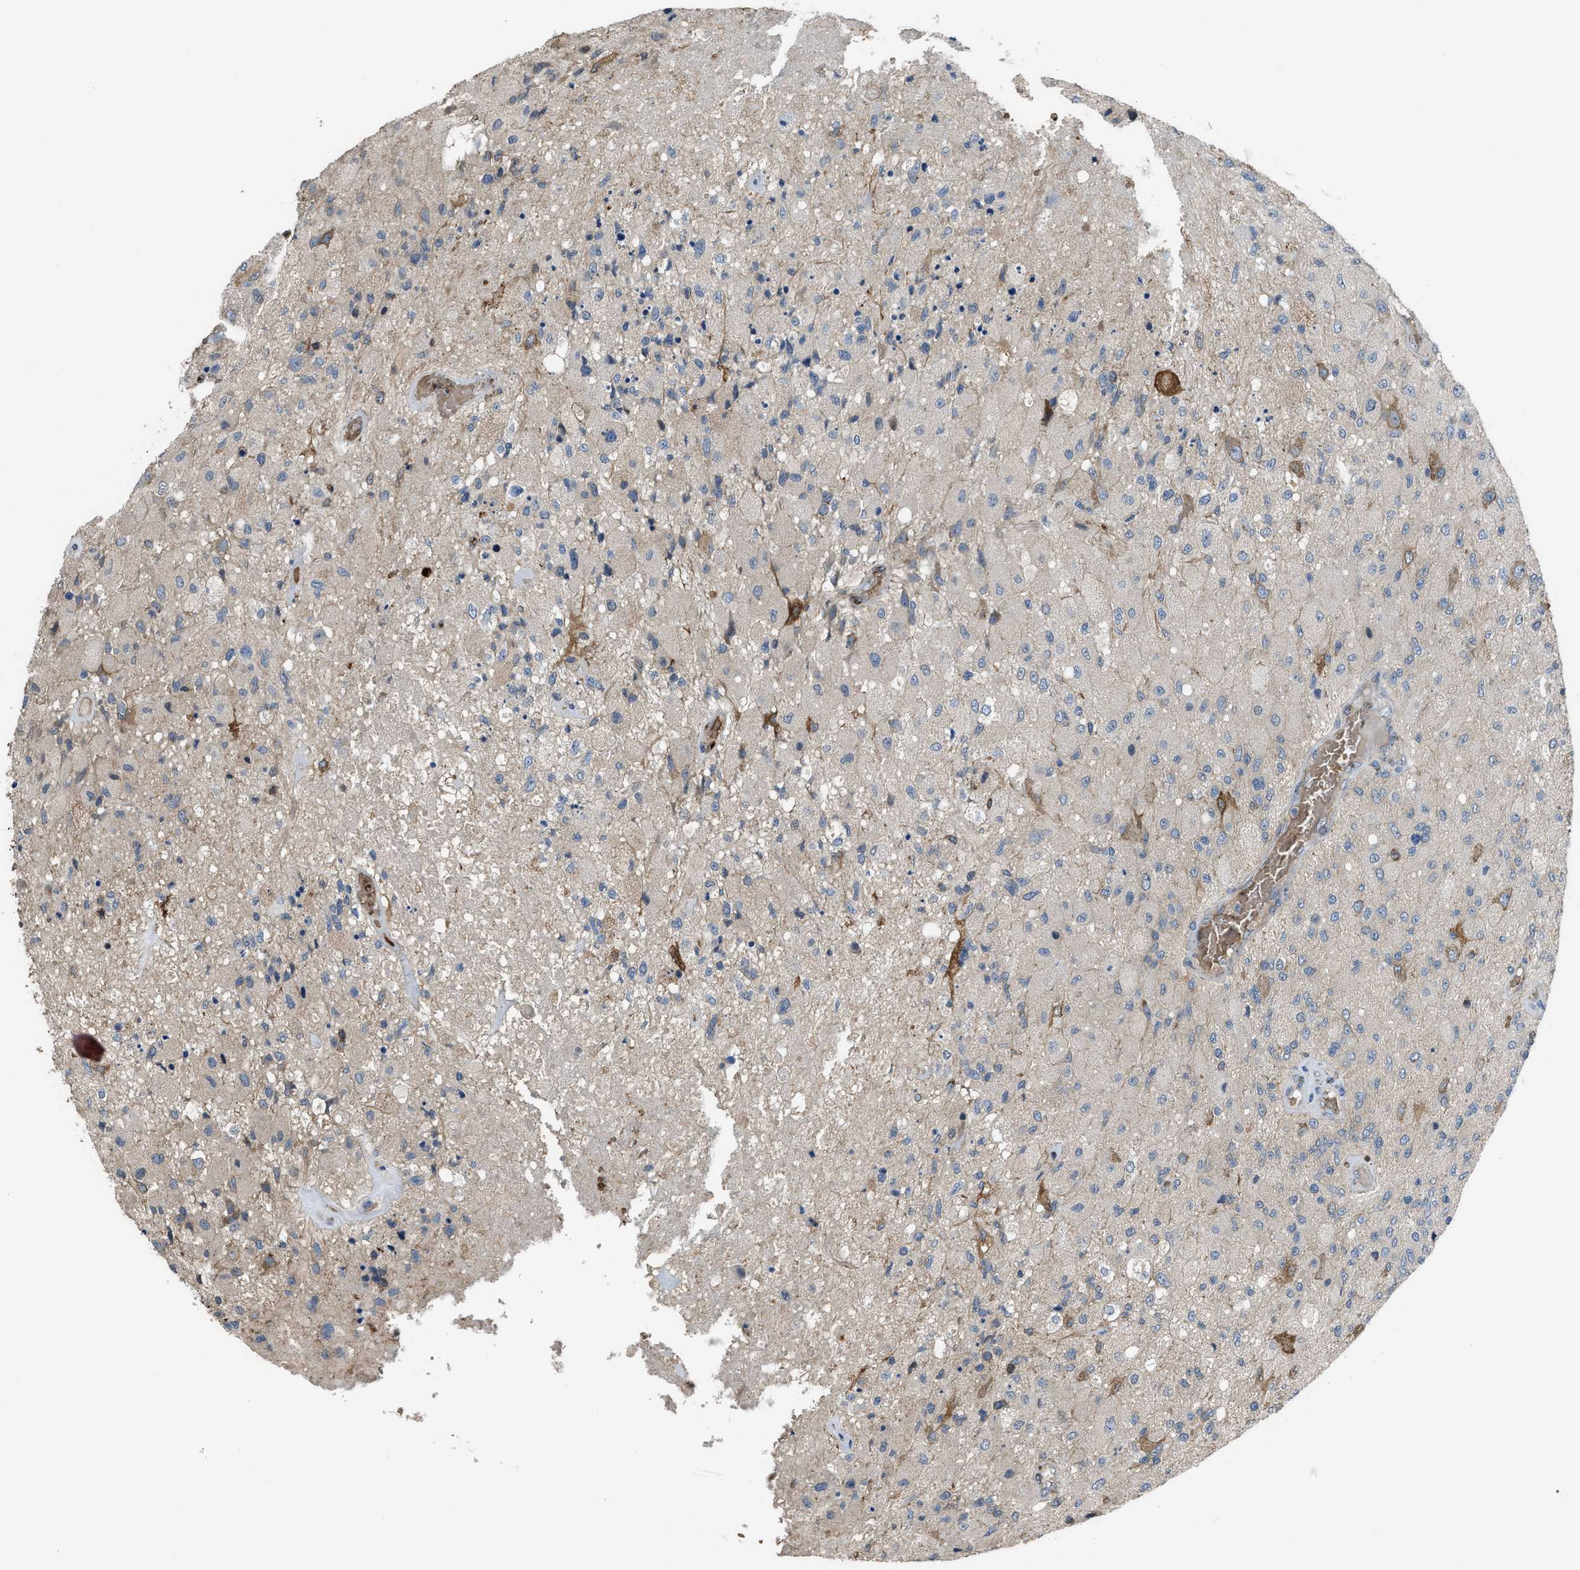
{"staining": {"intensity": "moderate", "quantity": "<25%", "location": "cytoplasmic/membranous"}, "tissue": "glioma", "cell_type": "Tumor cells", "image_type": "cancer", "snomed": [{"axis": "morphology", "description": "Normal tissue, NOS"}, {"axis": "morphology", "description": "Glioma, malignant, High grade"}, {"axis": "topography", "description": "Cerebral cortex"}], "caption": "Human glioma stained with a protein marker demonstrates moderate staining in tumor cells.", "gene": "SELENOM", "patient": {"sex": "male", "age": 77}}